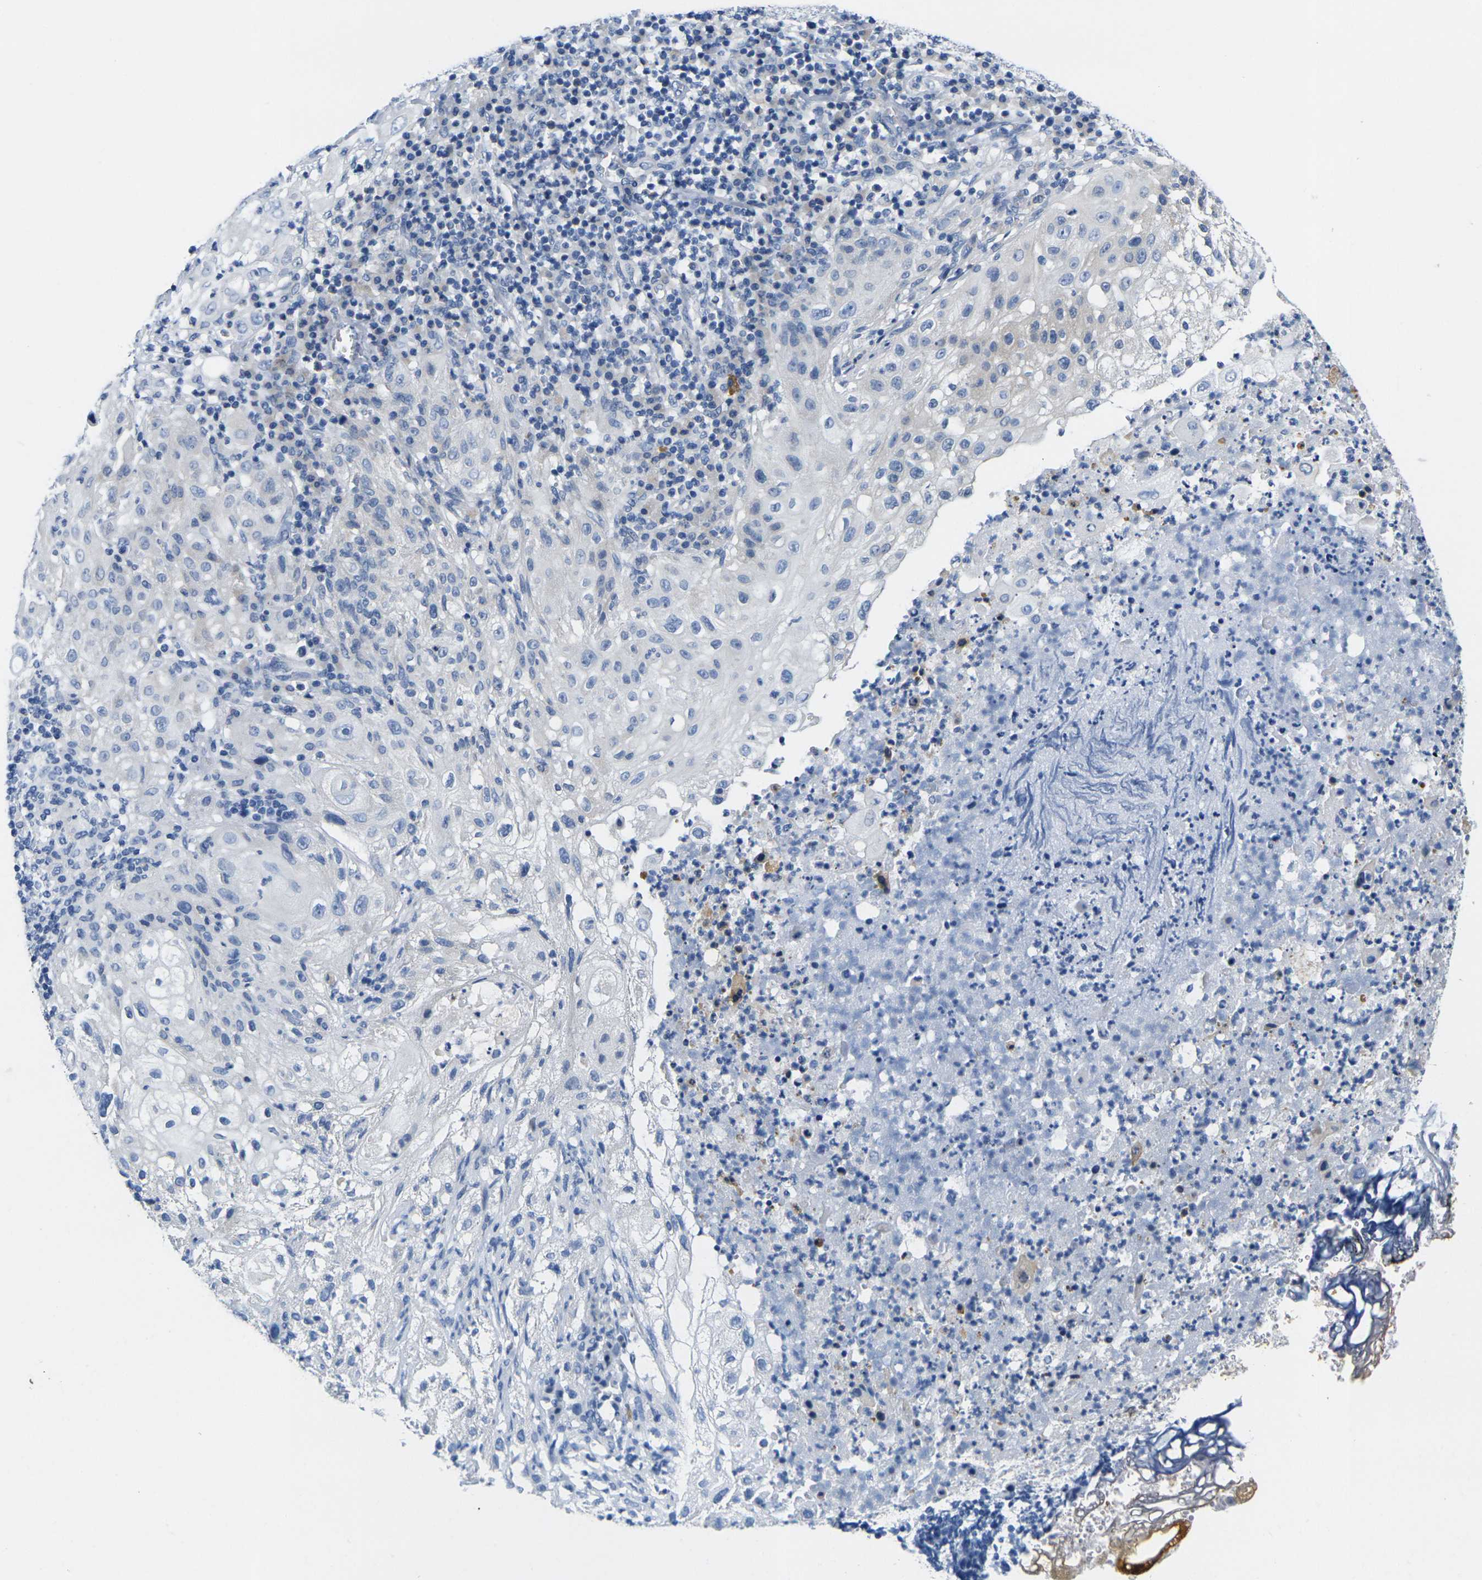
{"staining": {"intensity": "negative", "quantity": "none", "location": "none"}, "tissue": "lung cancer", "cell_type": "Tumor cells", "image_type": "cancer", "snomed": [{"axis": "morphology", "description": "Inflammation, NOS"}, {"axis": "morphology", "description": "Squamous cell carcinoma, NOS"}, {"axis": "topography", "description": "Lymph node"}, {"axis": "topography", "description": "Soft tissue"}, {"axis": "topography", "description": "Lung"}], "caption": "DAB immunohistochemical staining of lung squamous cell carcinoma displays no significant positivity in tumor cells.", "gene": "NOCT", "patient": {"sex": "male", "age": 66}}